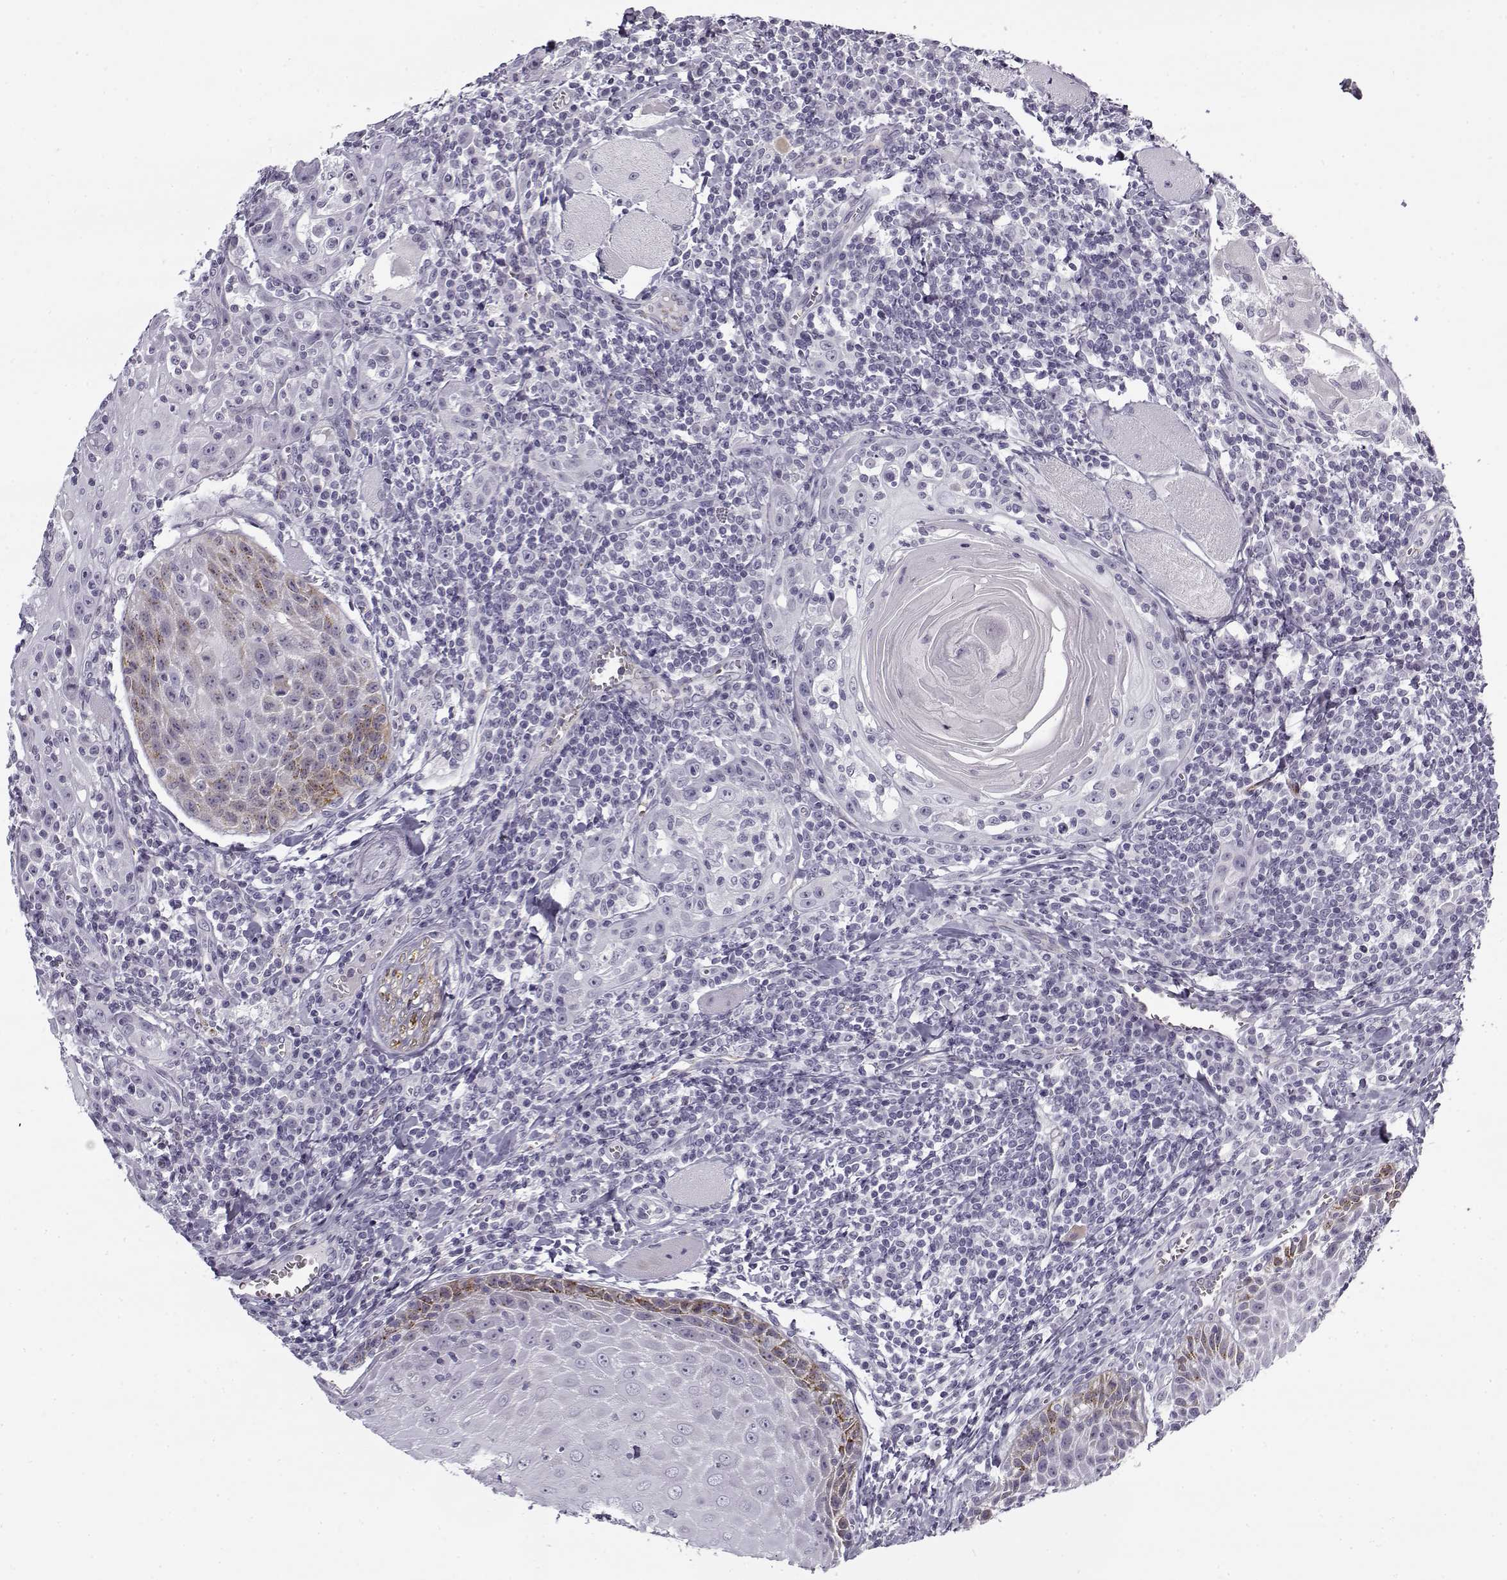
{"staining": {"intensity": "moderate", "quantity": "<25%", "location": "cytoplasmic/membranous"}, "tissue": "head and neck cancer", "cell_type": "Tumor cells", "image_type": "cancer", "snomed": [{"axis": "morphology", "description": "Normal tissue, NOS"}, {"axis": "morphology", "description": "Squamous cell carcinoma, NOS"}, {"axis": "topography", "description": "Oral tissue"}, {"axis": "topography", "description": "Head-Neck"}], "caption": "The immunohistochemical stain shows moderate cytoplasmic/membranous expression in tumor cells of head and neck cancer tissue.", "gene": "SNCA", "patient": {"sex": "male", "age": 52}}